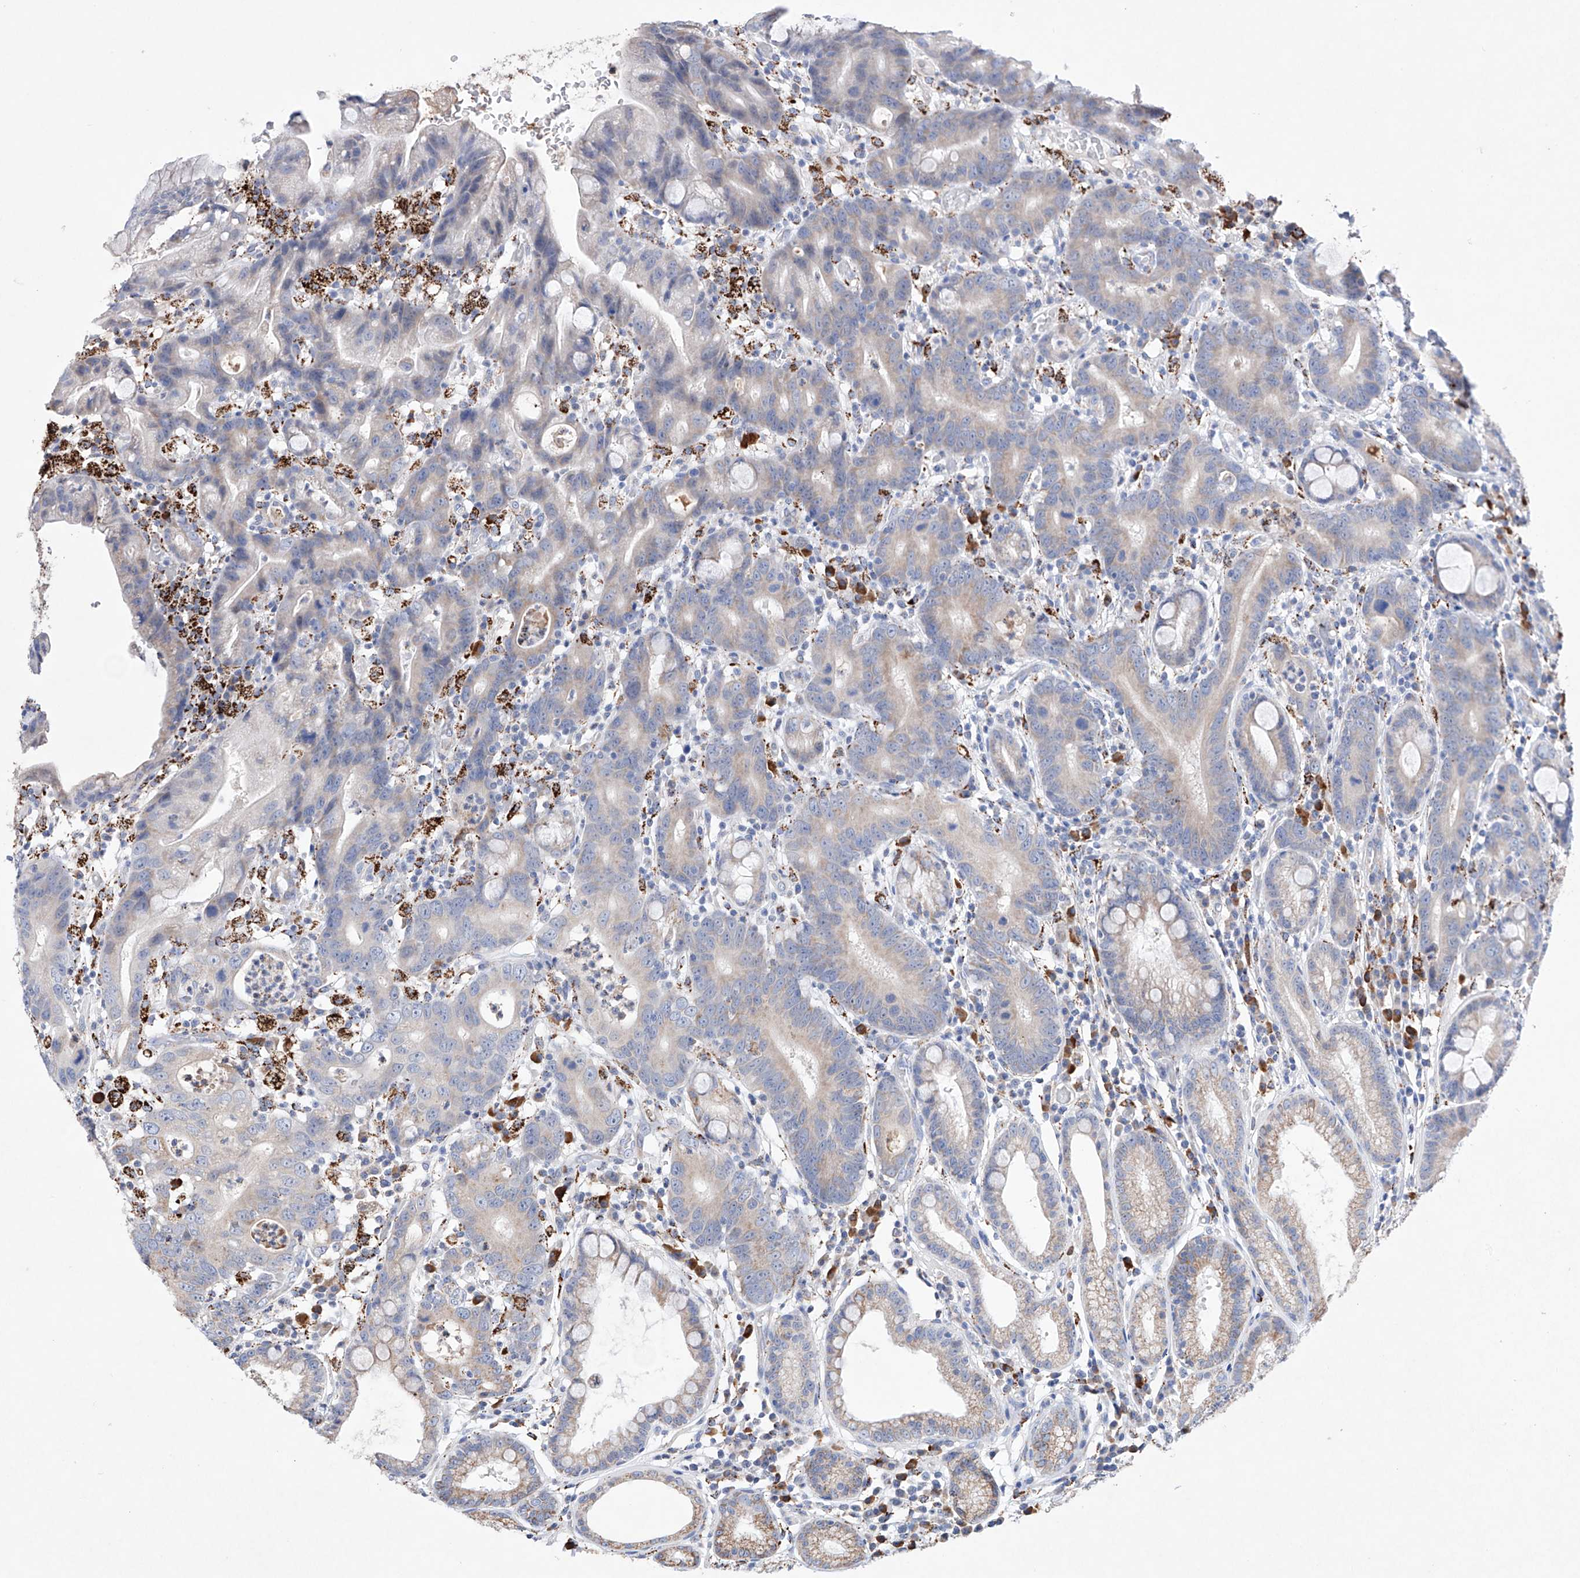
{"staining": {"intensity": "weak", "quantity": ">75%", "location": "cytoplasmic/membranous"}, "tissue": "stomach", "cell_type": "Glandular cells", "image_type": "normal", "snomed": [{"axis": "morphology", "description": "Normal tissue, NOS"}, {"axis": "topography", "description": "Stomach"}], "caption": "Immunohistochemistry photomicrograph of unremarkable stomach: stomach stained using immunohistochemistry reveals low levels of weak protein expression localized specifically in the cytoplasmic/membranous of glandular cells, appearing as a cytoplasmic/membranous brown color.", "gene": "NRROS", "patient": {"sex": "male", "age": 57}}